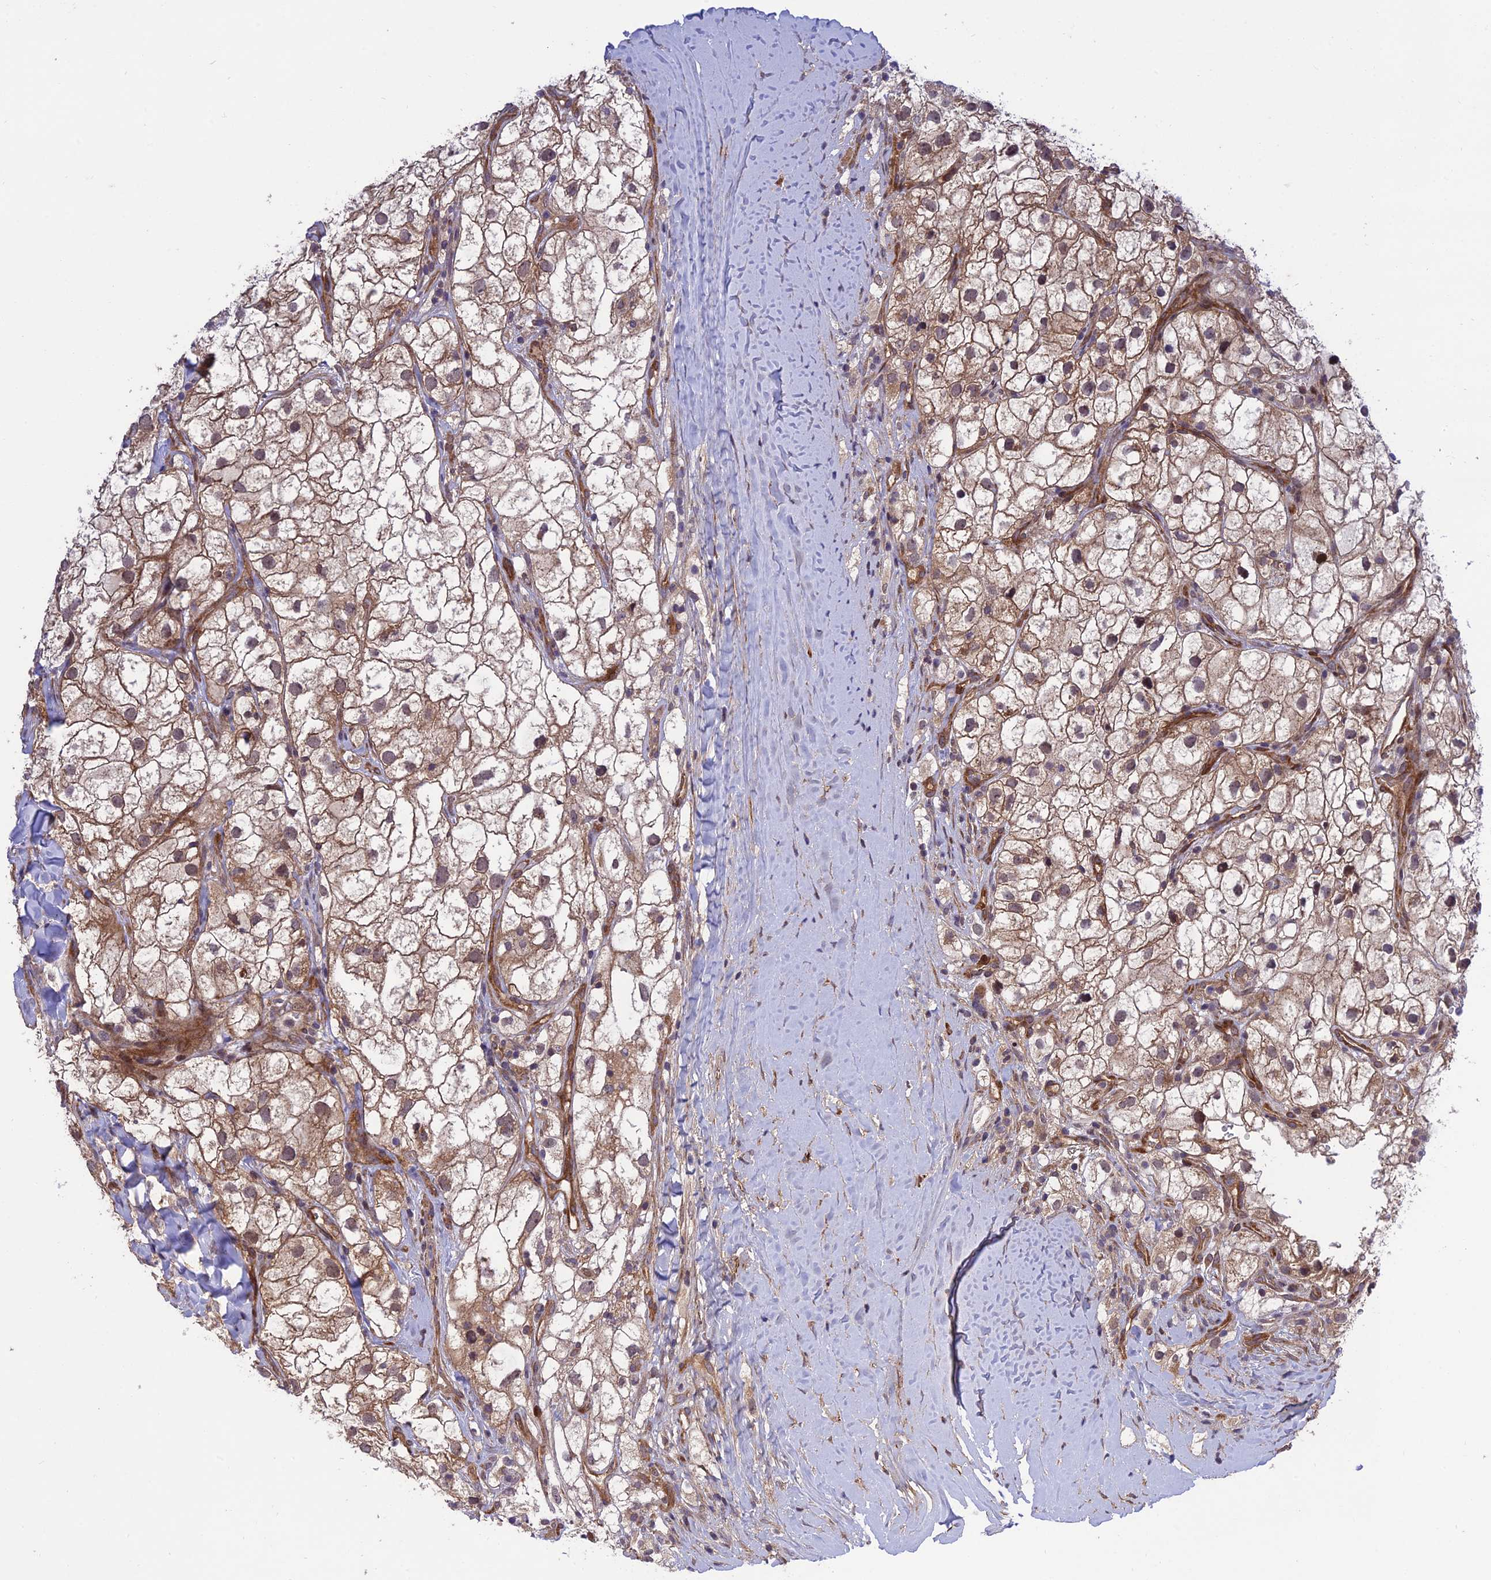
{"staining": {"intensity": "moderate", "quantity": ">75%", "location": "cytoplasmic/membranous"}, "tissue": "renal cancer", "cell_type": "Tumor cells", "image_type": "cancer", "snomed": [{"axis": "morphology", "description": "Adenocarcinoma, NOS"}, {"axis": "topography", "description": "Kidney"}], "caption": "Immunohistochemistry (IHC) micrograph of adenocarcinoma (renal) stained for a protein (brown), which shows medium levels of moderate cytoplasmic/membranous staining in approximately >75% of tumor cells.", "gene": "PLEKHG2", "patient": {"sex": "male", "age": 59}}